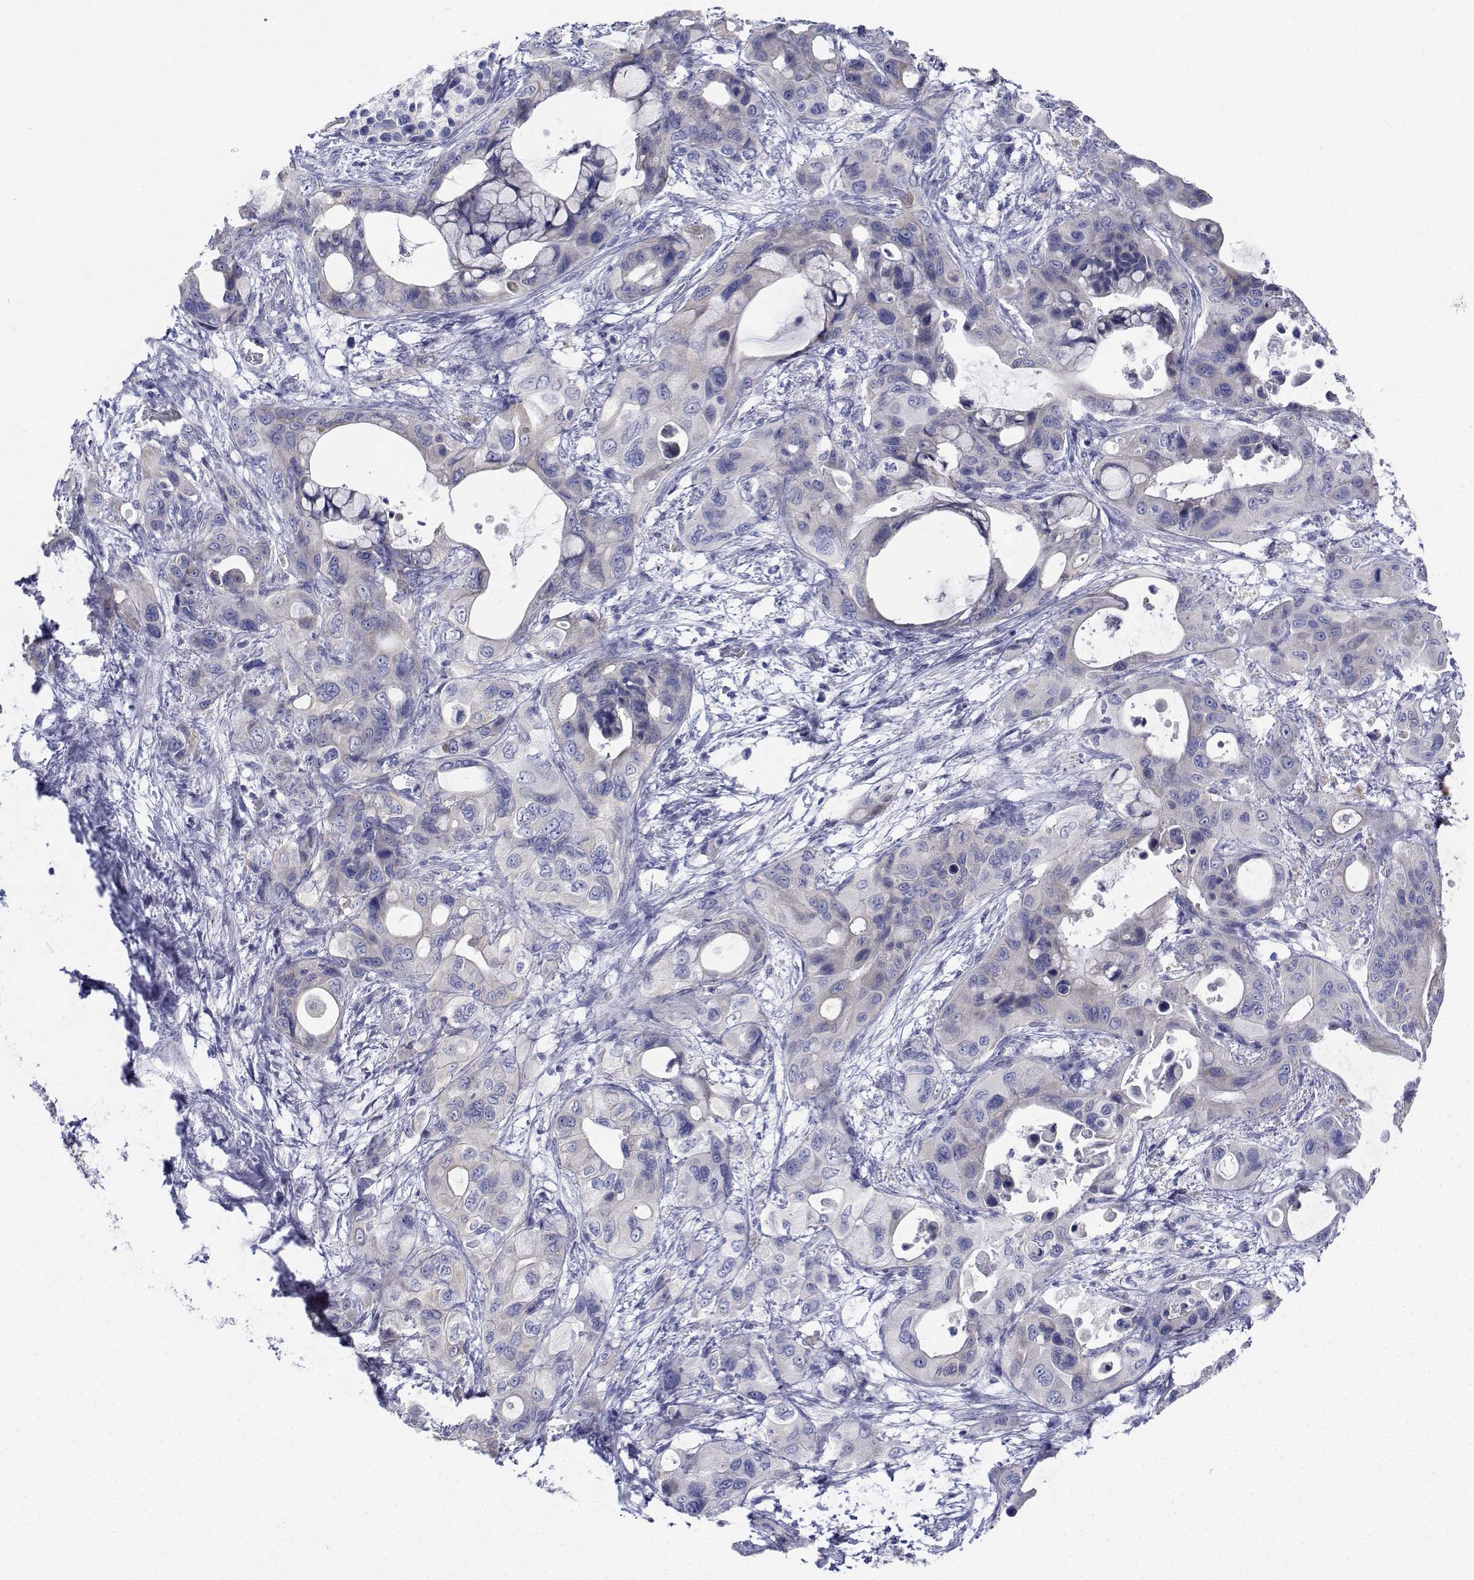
{"staining": {"intensity": "negative", "quantity": "none", "location": "none"}, "tissue": "pancreatic cancer", "cell_type": "Tumor cells", "image_type": "cancer", "snomed": [{"axis": "morphology", "description": "Adenocarcinoma, NOS"}, {"axis": "topography", "description": "Pancreas"}], "caption": "This is an immunohistochemistry (IHC) micrograph of adenocarcinoma (pancreatic). There is no expression in tumor cells.", "gene": "CDHR3", "patient": {"sex": "male", "age": 71}}